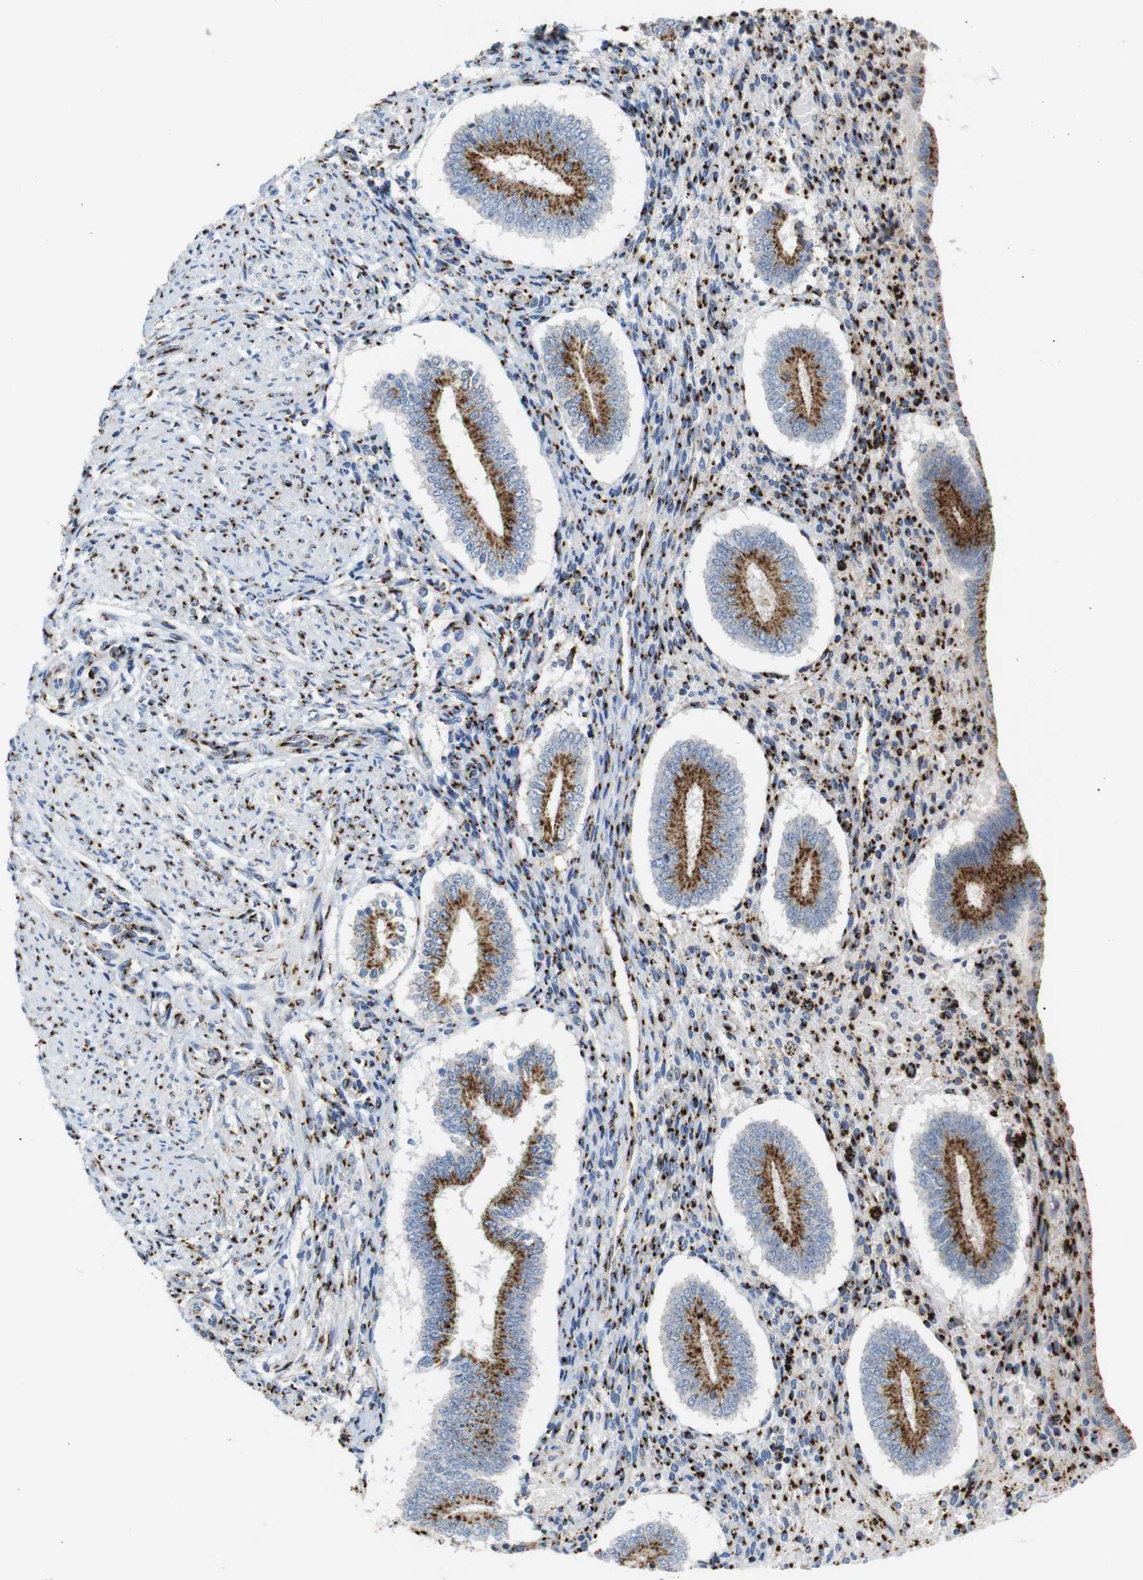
{"staining": {"intensity": "strong", "quantity": ">75%", "location": "cytoplasmic/membranous"}, "tissue": "endometrium", "cell_type": "Cells in endometrial stroma", "image_type": "normal", "snomed": [{"axis": "morphology", "description": "Normal tissue, NOS"}, {"axis": "topography", "description": "Endometrium"}], "caption": "High-power microscopy captured an immunohistochemistry image of benign endometrium, revealing strong cytoplasmic/membranous expression in approximately >75% of cells in endometrial stroma.", "gene": "TGOLN2", "patient": {"sex": "female", "age": 42}}